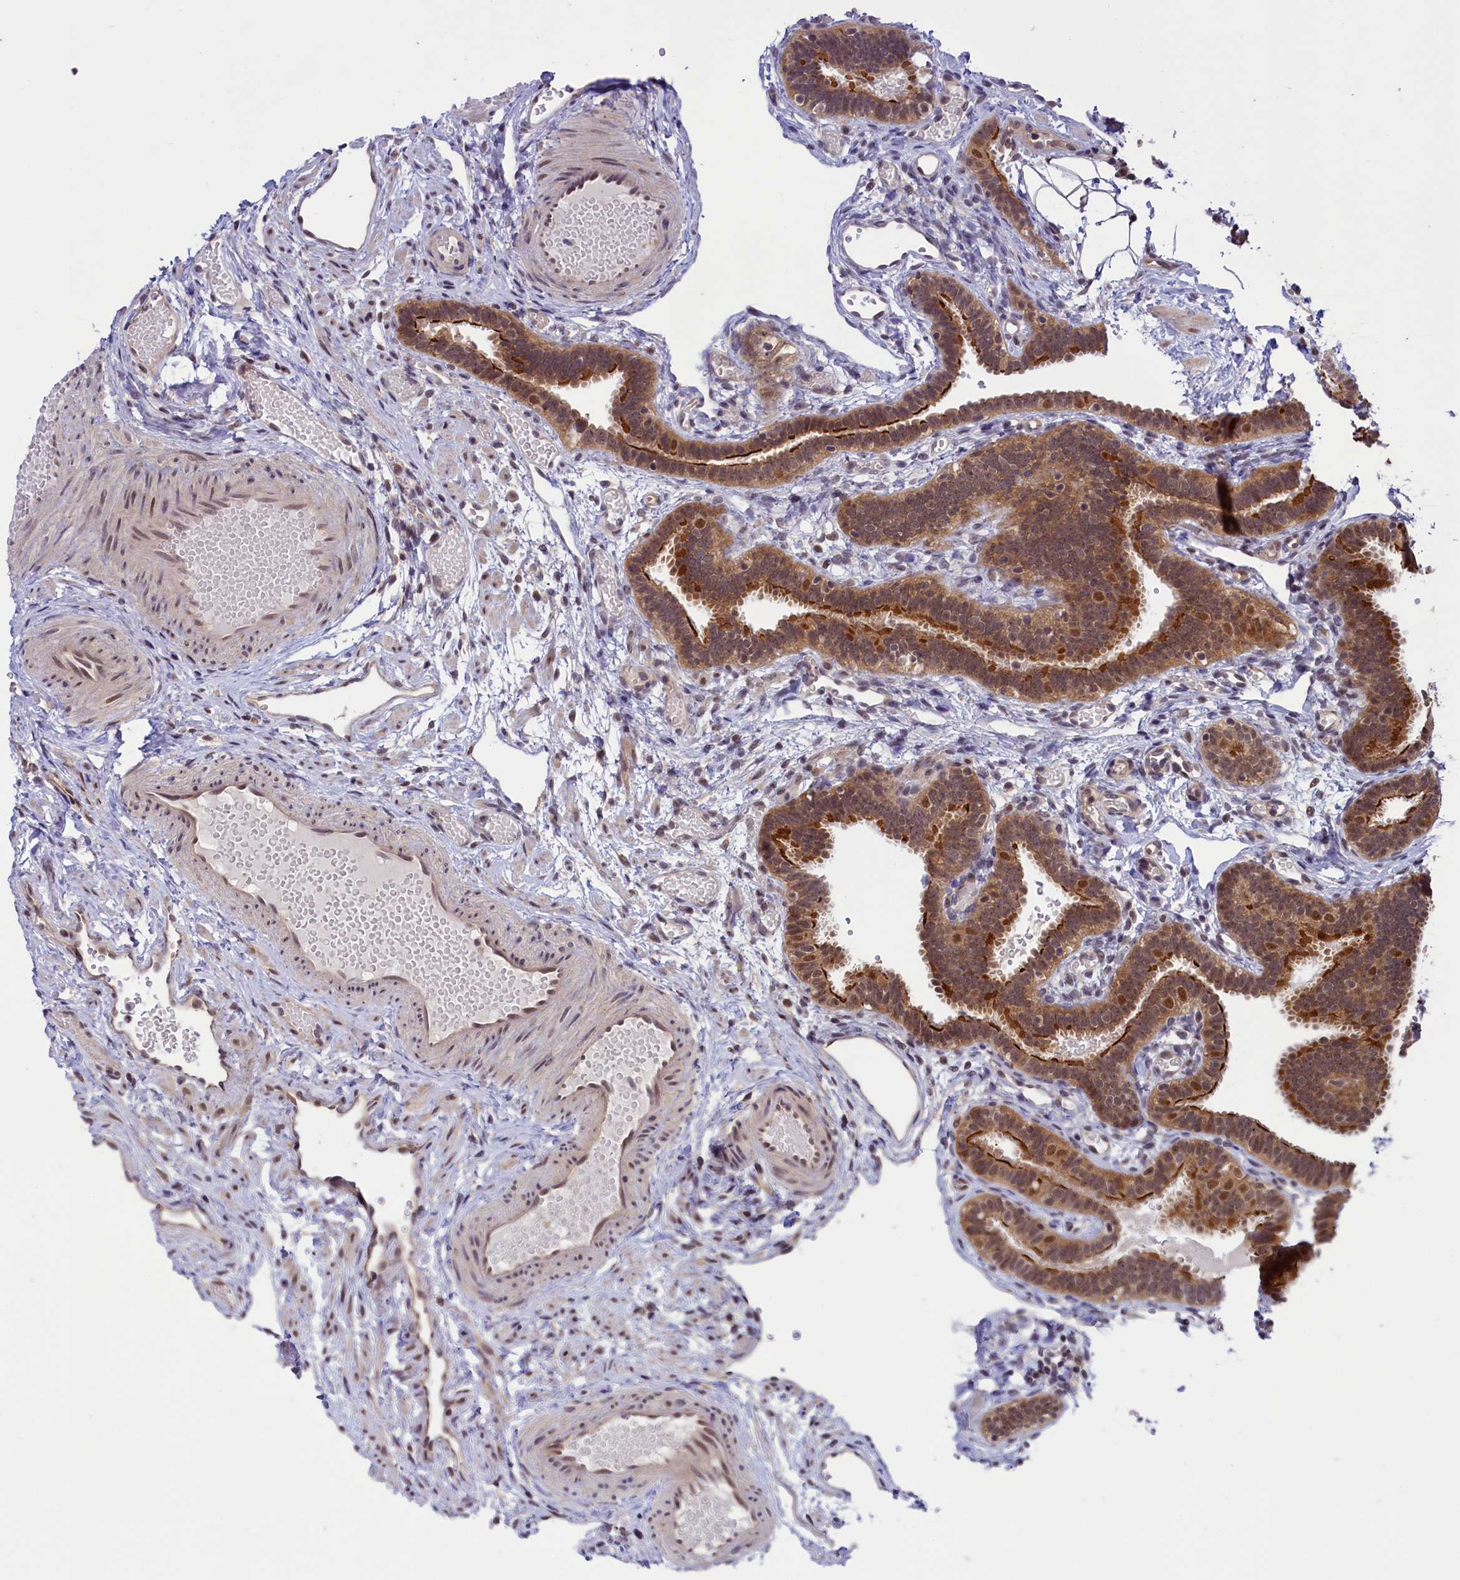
{"staining": {"intensity": "strong", "quantity": ">75%", "location": "cytoplasmic/membranous,nuclear"}, "tissue": "fallopian tube", "cell_type": "Glandular cells", "image_type": "normal", "snomed": [{"axis": "morphology", "description": "Normal tissue, NOS"}, {"axis": "topography", "description": "Fallopian tube"}], "caption": "High-power microscopy captured an IHC photomicrograph of unremarkable fallopian tube, revealing strong cytoplasmic/membranous,nuclear expression in approximately >75% of glandular cells. The staining was performed using DAB (3,3'-diaminobenzidine), with brown indicating positive protein expression. Nuclei are stained blue with hematoxylin.", "gene": "SLC7A6OS", "patient": {"sex": "female", "age": 37}}